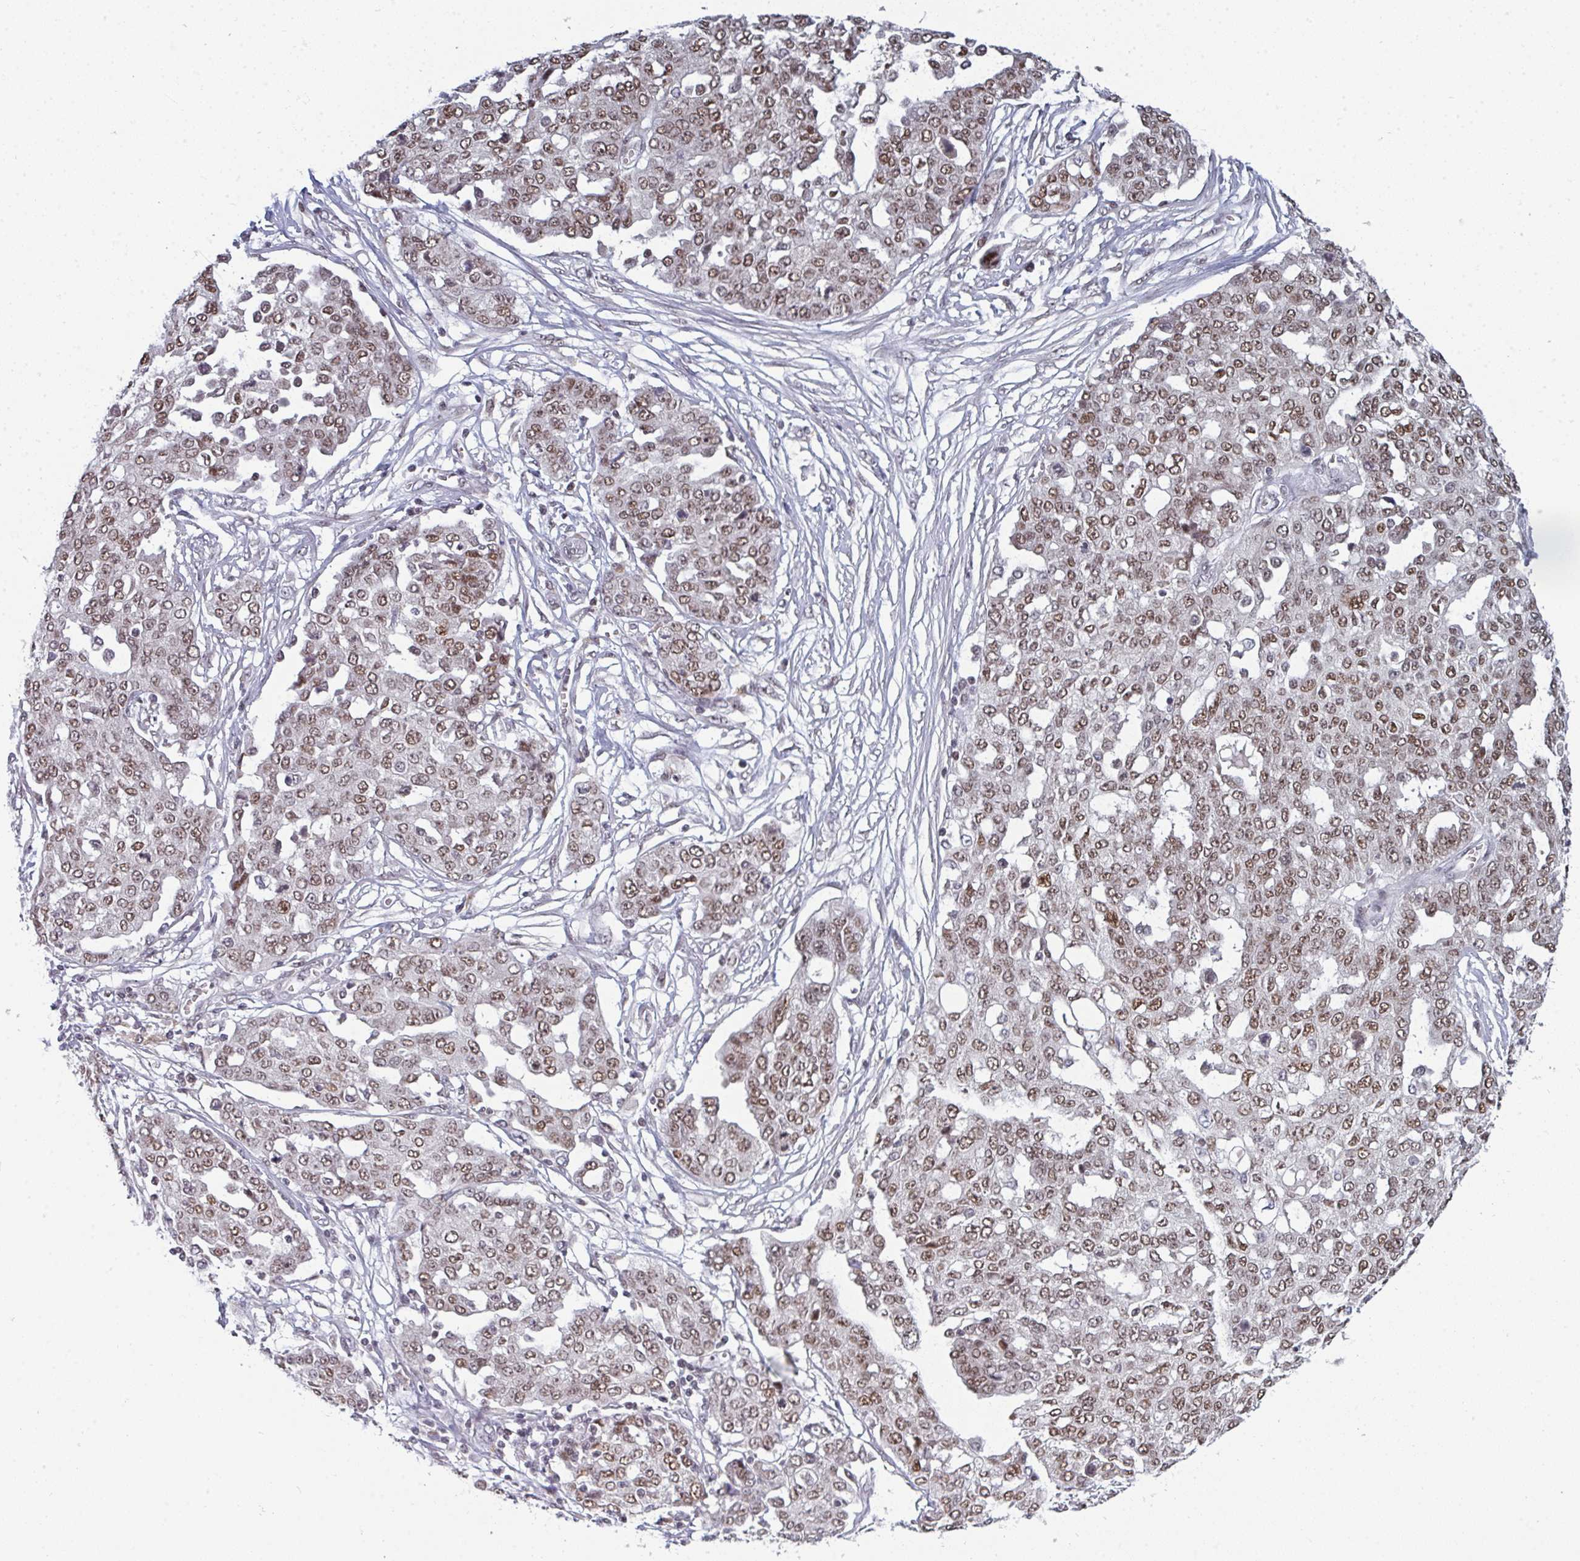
{"staining": {"intensity": "moderate", "quantity": ">75%", "location": "nuclear"}, "tissue": "ovarian cancer", "cell_type": "Tumor cells", "image_type": "cancer", "snomed": [{"axis": "morphology", "description": "Cystadenocarcinoma, serous, NOS"}, {"axis": "topography", "description": "Soft tissue"}, {"axis": "topography", "description": "Ovary"}], "caption": "Brown immunohistochemical staining in human serous cystadenocarcinoma (ovarian) demonstrates moderate nuclear staining in approximately >75% of tumor cells. (DAB (3,3'-diaminobenzidine) = brown stain, brightfield microscopy at high magnification).", "gene": "ATF1", "patient": {"sex": "female", "age": 57}}